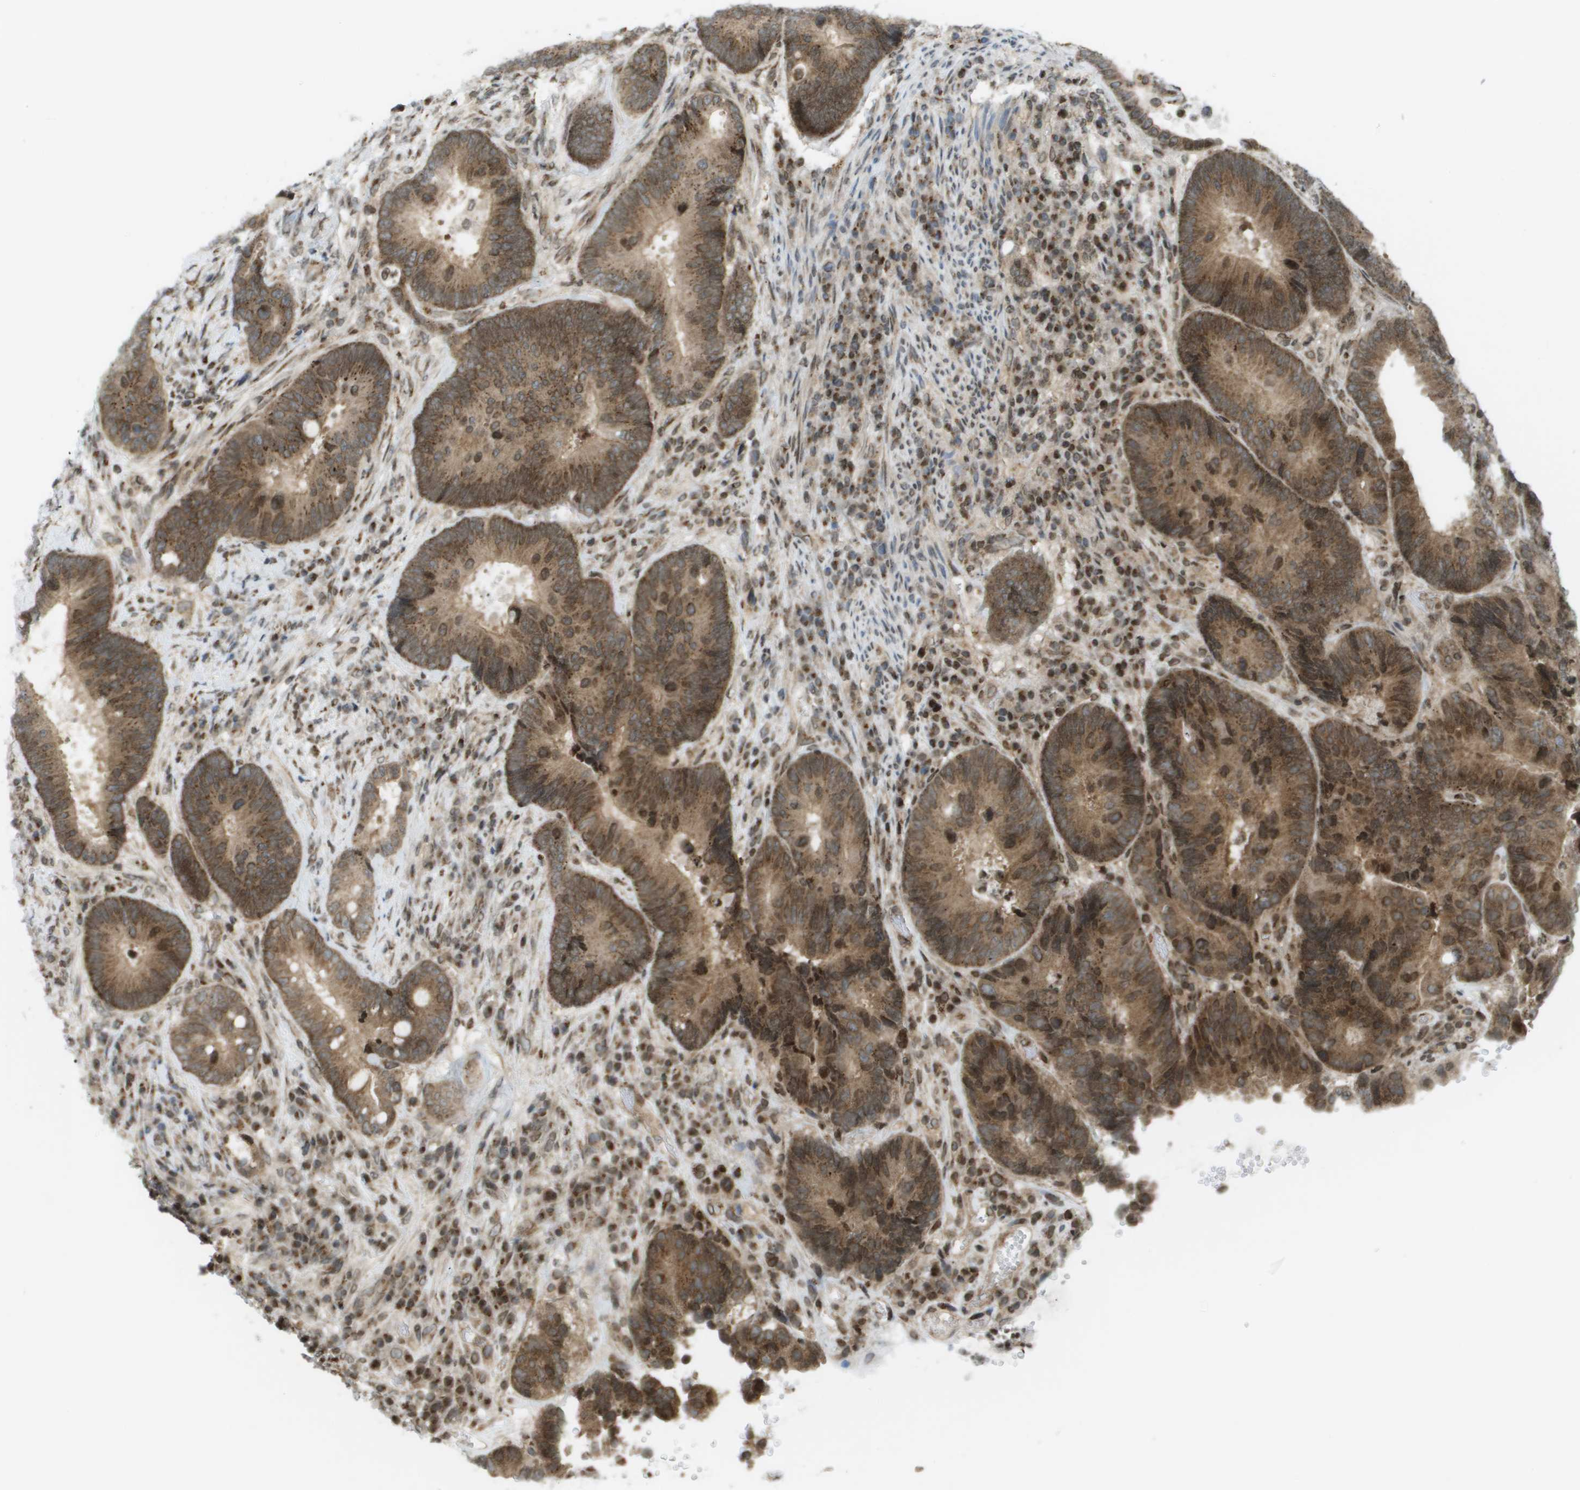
{"staining": {"intensity": "moderate", "quantity": ">75%", "location": "cytoplasmic/membranous,nuclear"}, "tissue": "colorectal cancer", "cell_type": "Tumor cells", "image_type": "cancer", "snomed": [{"axis": "morphology", "description": "Adenocarcinoma, NOS"}, {"axis": "topography", "description": "Rectum"}], "caption": "IHC (DAB) staining of human colorectal cancer shows moderate cytoplasmic/membranous and nuclear protein positivity in approximately >75% of tumor cells.", "gene": "EVC", "patient": {"sex": "female", "age": 89}}